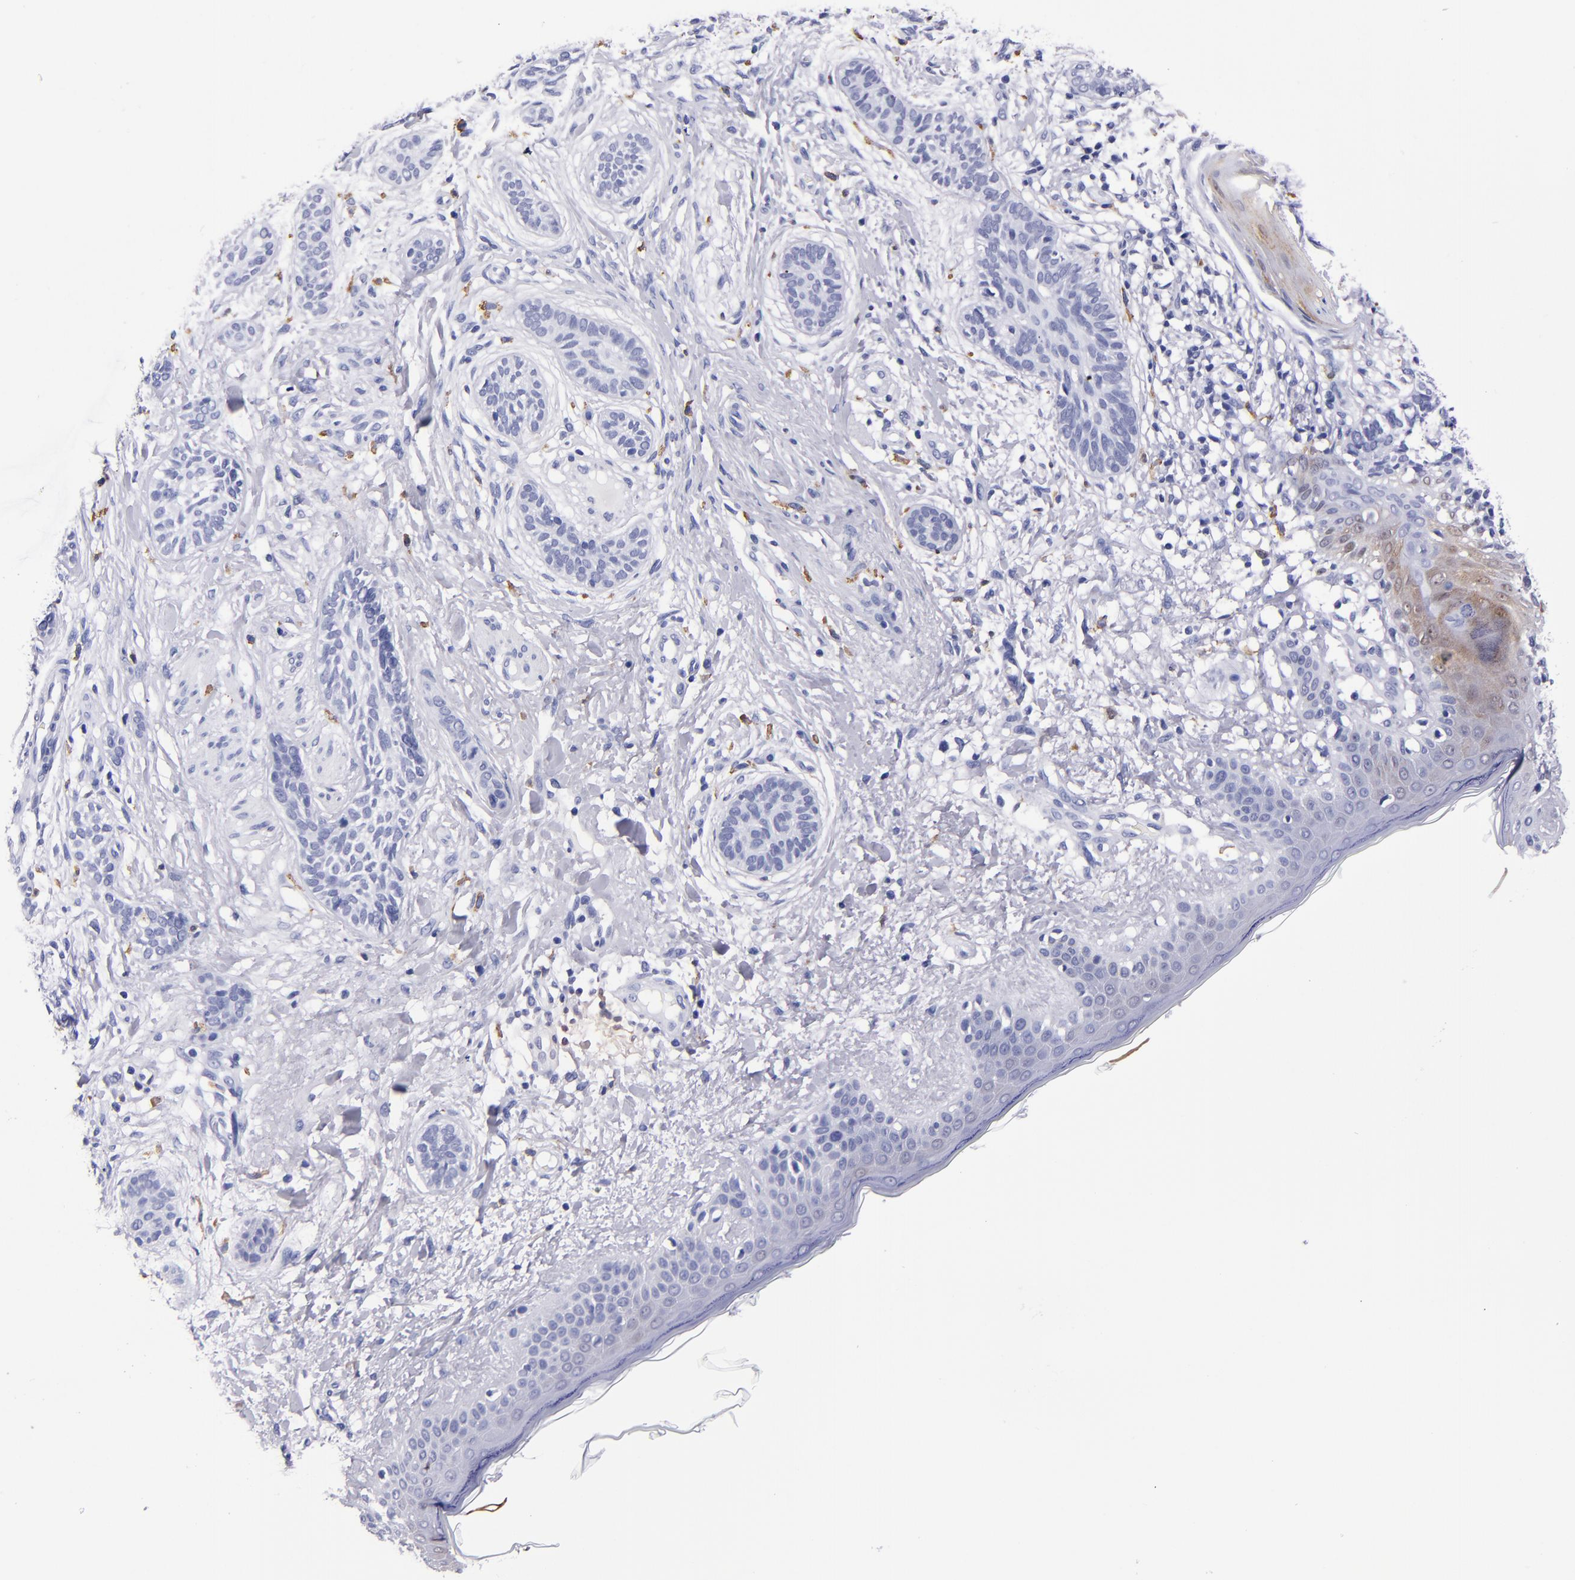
{"staining": {"intensity": "negative", "quantity": "none", "location": "none"}, "tissue": "skin cancer", "cell_type": "Tumor cells", "image_type": "cancer", "snomed": [{"axis": "morphology", "description": "Normal tissue, NOS"}, {"axis": "morphology", "description": "Basal cell carcinoma"}, {"axis": "topography", "description": "Skin"}], "caption": "Tumor cells show no significant protein staining in skin cancer. (DAB immunohistochemistry (IHC) with hematoxylin counter stain).", "gene": "S100A8", "patient": {"sex": "male", "age": 63}}